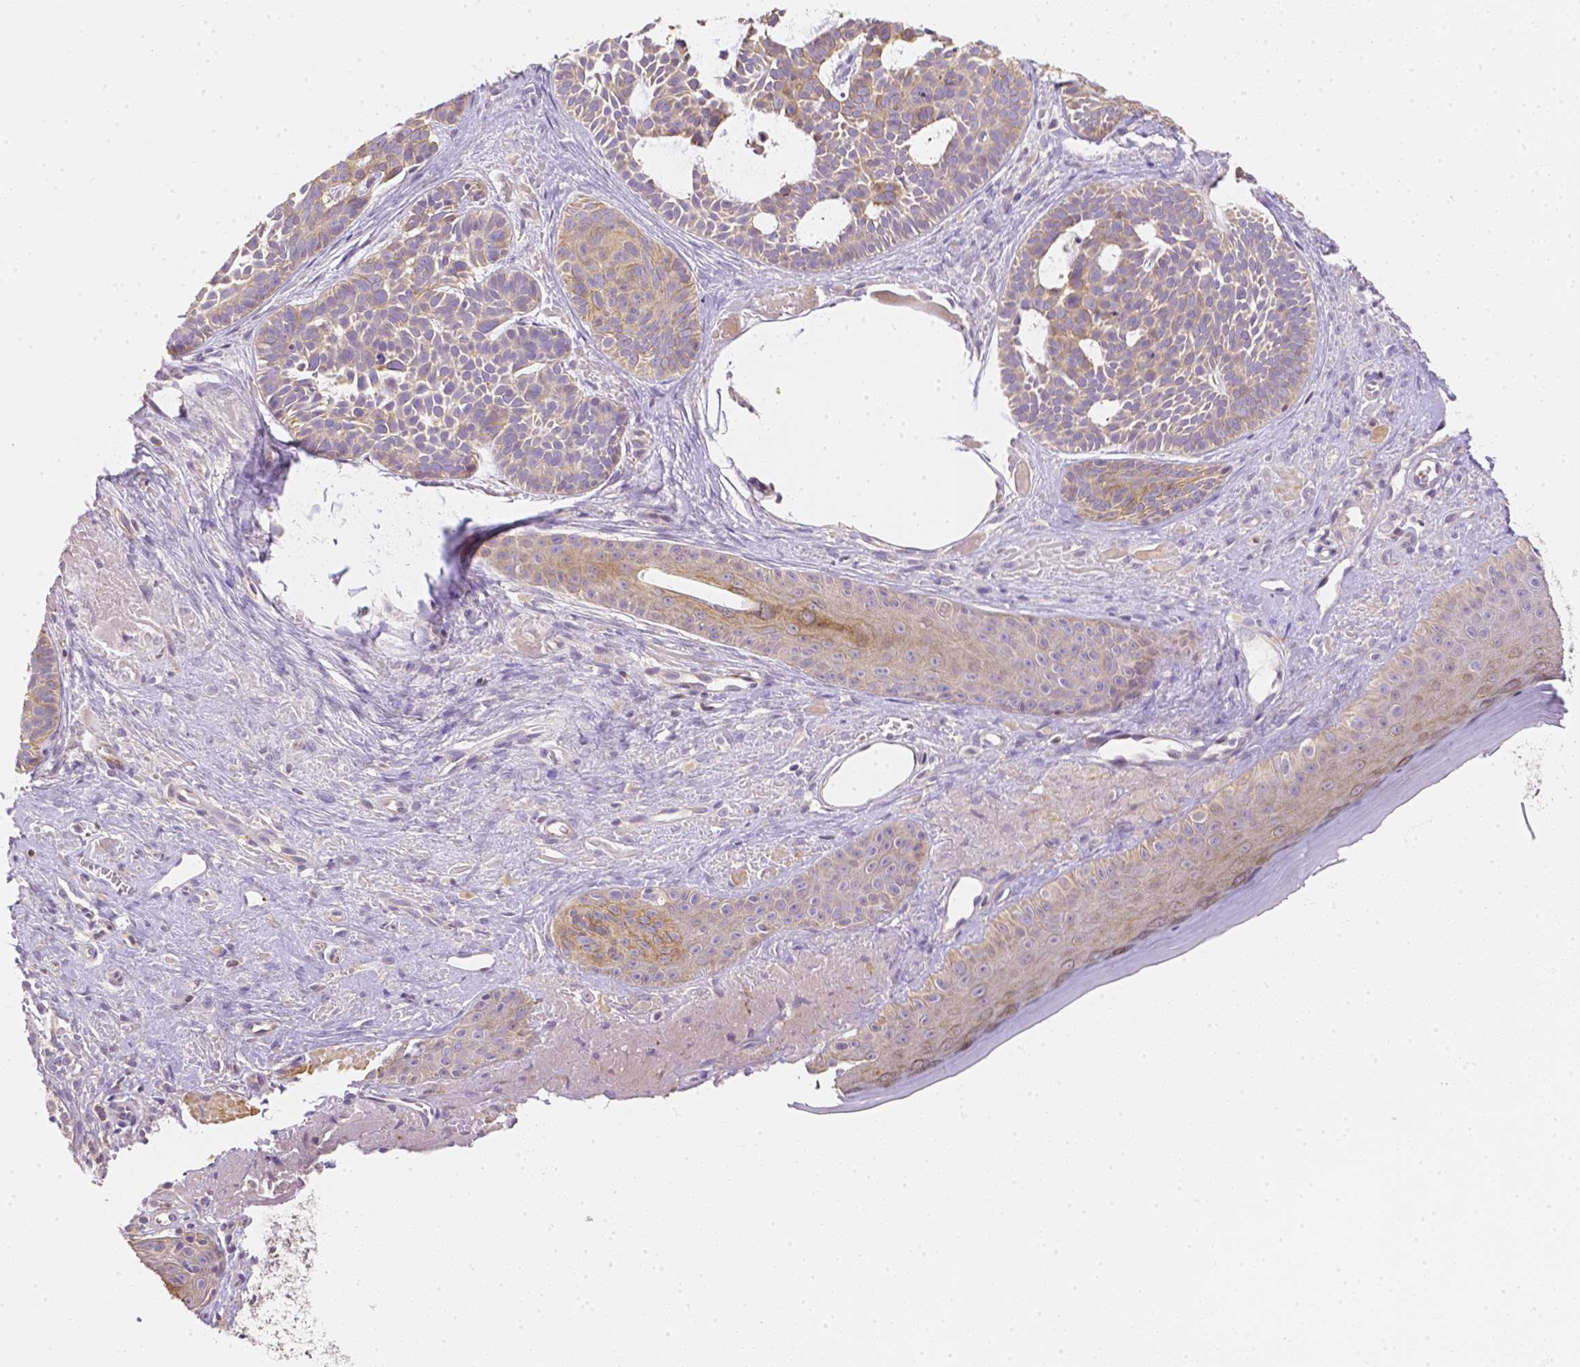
{"staining": {"intensity": "weak", "quantity": "25%-75%", "location": "cytoplasmic/membranous"}, "tissue": "skin cancer", "cell_type": "Tumor cells", "image_type": "cancer", "snomed": [{"axis": "morphology", "description": "Basal cell carcinoma"}, {"axis": "topography", "description": "Skin"}], "caption": "This image displays skin basal cell carcinoma stained with immunohistochemistry (IHC) to label a protein in brown. The cytoplasmic/membranous of tumor cells show weak positivity for the protein. Nuclei are counter-stained blue.", "gene": "C10orf67", "patient": {"sex": "male", "age": 81}}